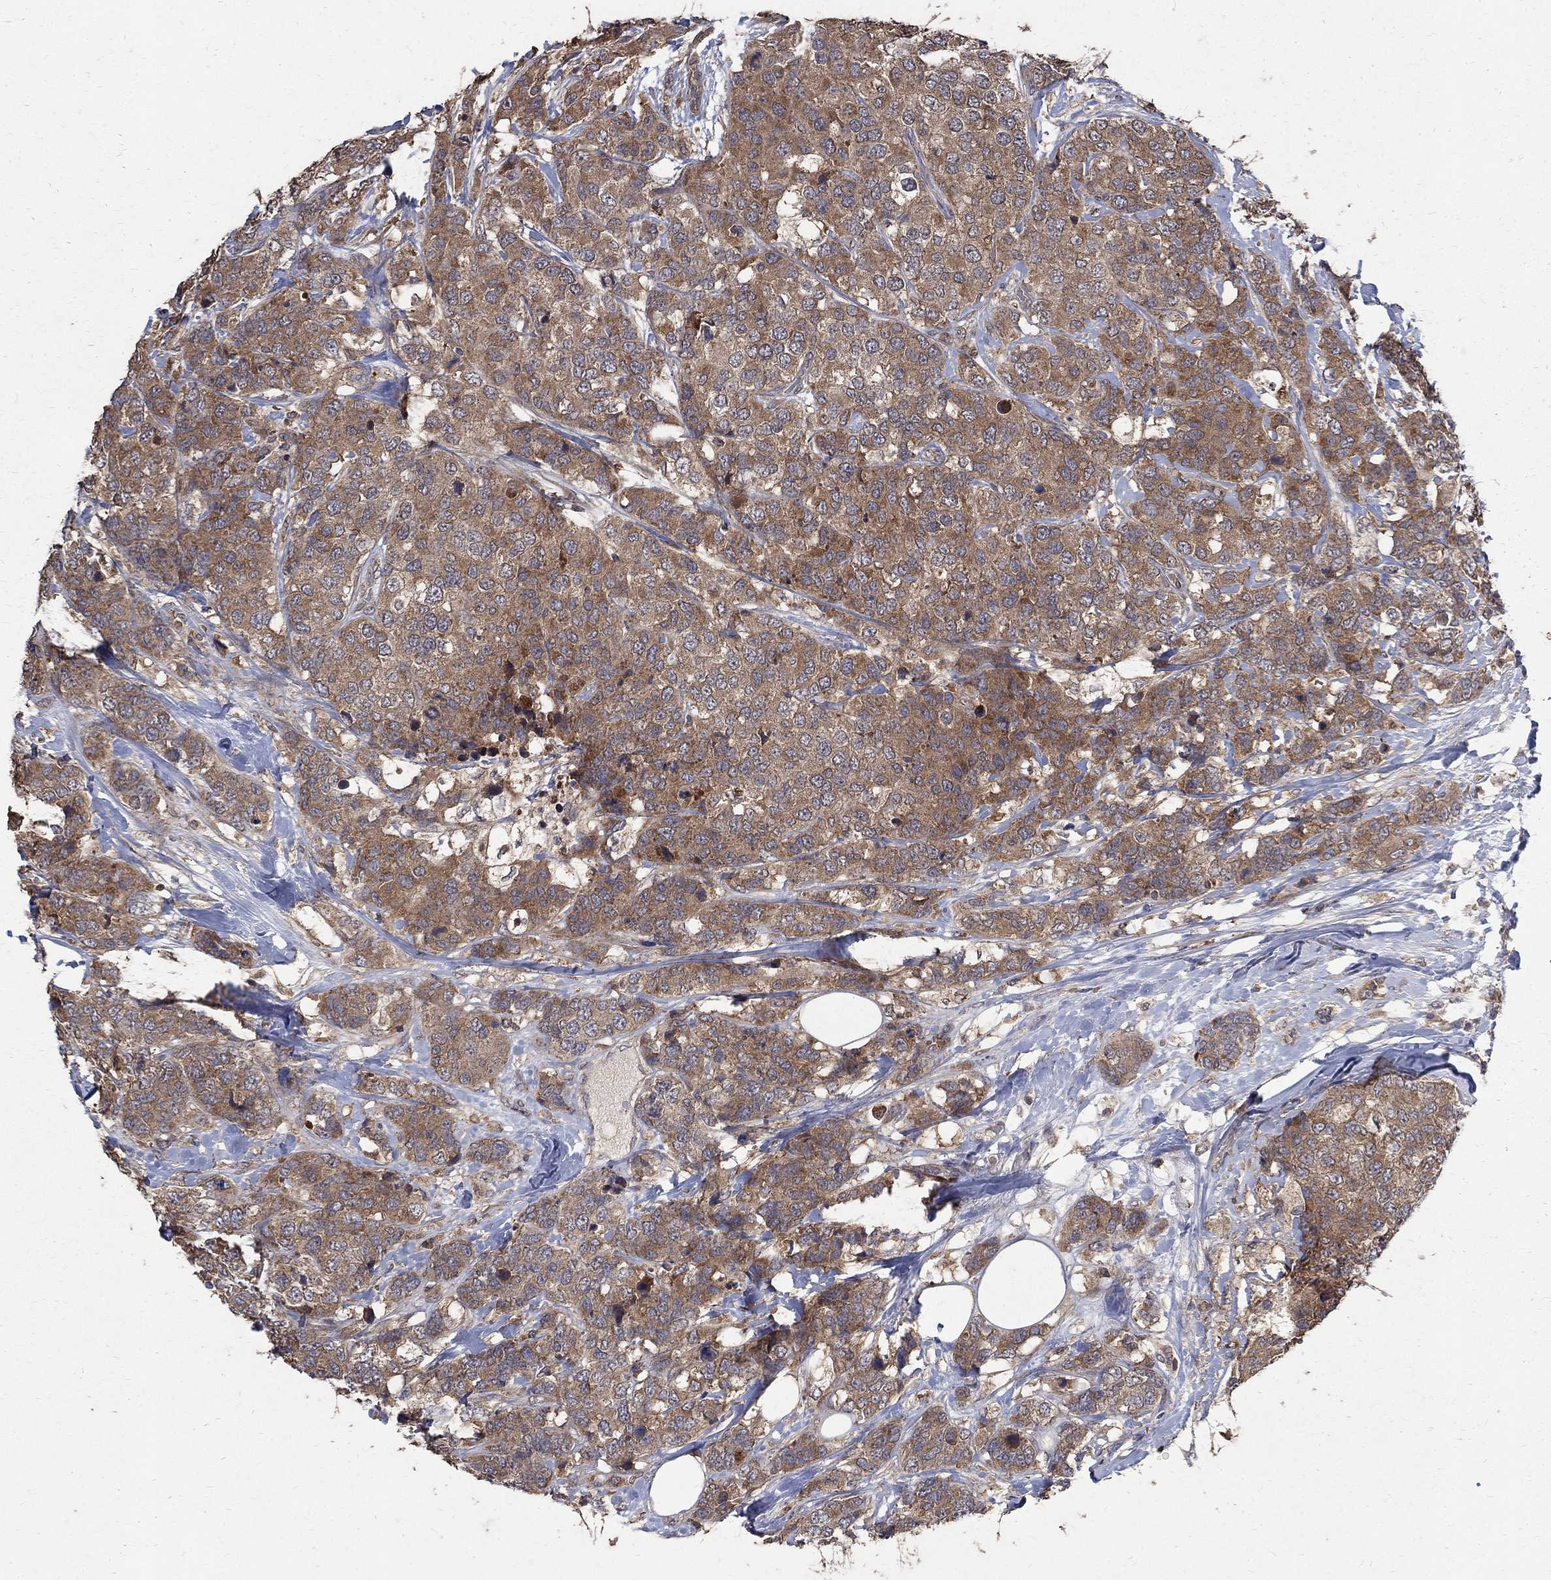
{"staining": {"intensity": "moderate", "quantity": "25%-75%", "location": "cytoplasmic/membranous"}, "tissue": "breast cancer", "cell_type": "Tumor cells", "image_type": "cancer", "snomed": [{"axis": "morphology", "description": "Lobular carcinoma"}, {"axis": "topography", "description": "Breast"}], "caption": "Immunohistochemical staining of breast cancer (lobular carcinoma) reveals medium levels of moderate cytoplasmic/membranous expression in about 25%-75% of tumor cells.", "gene": "C17orf75", "patient": {"sex": "female", "age": 59}}